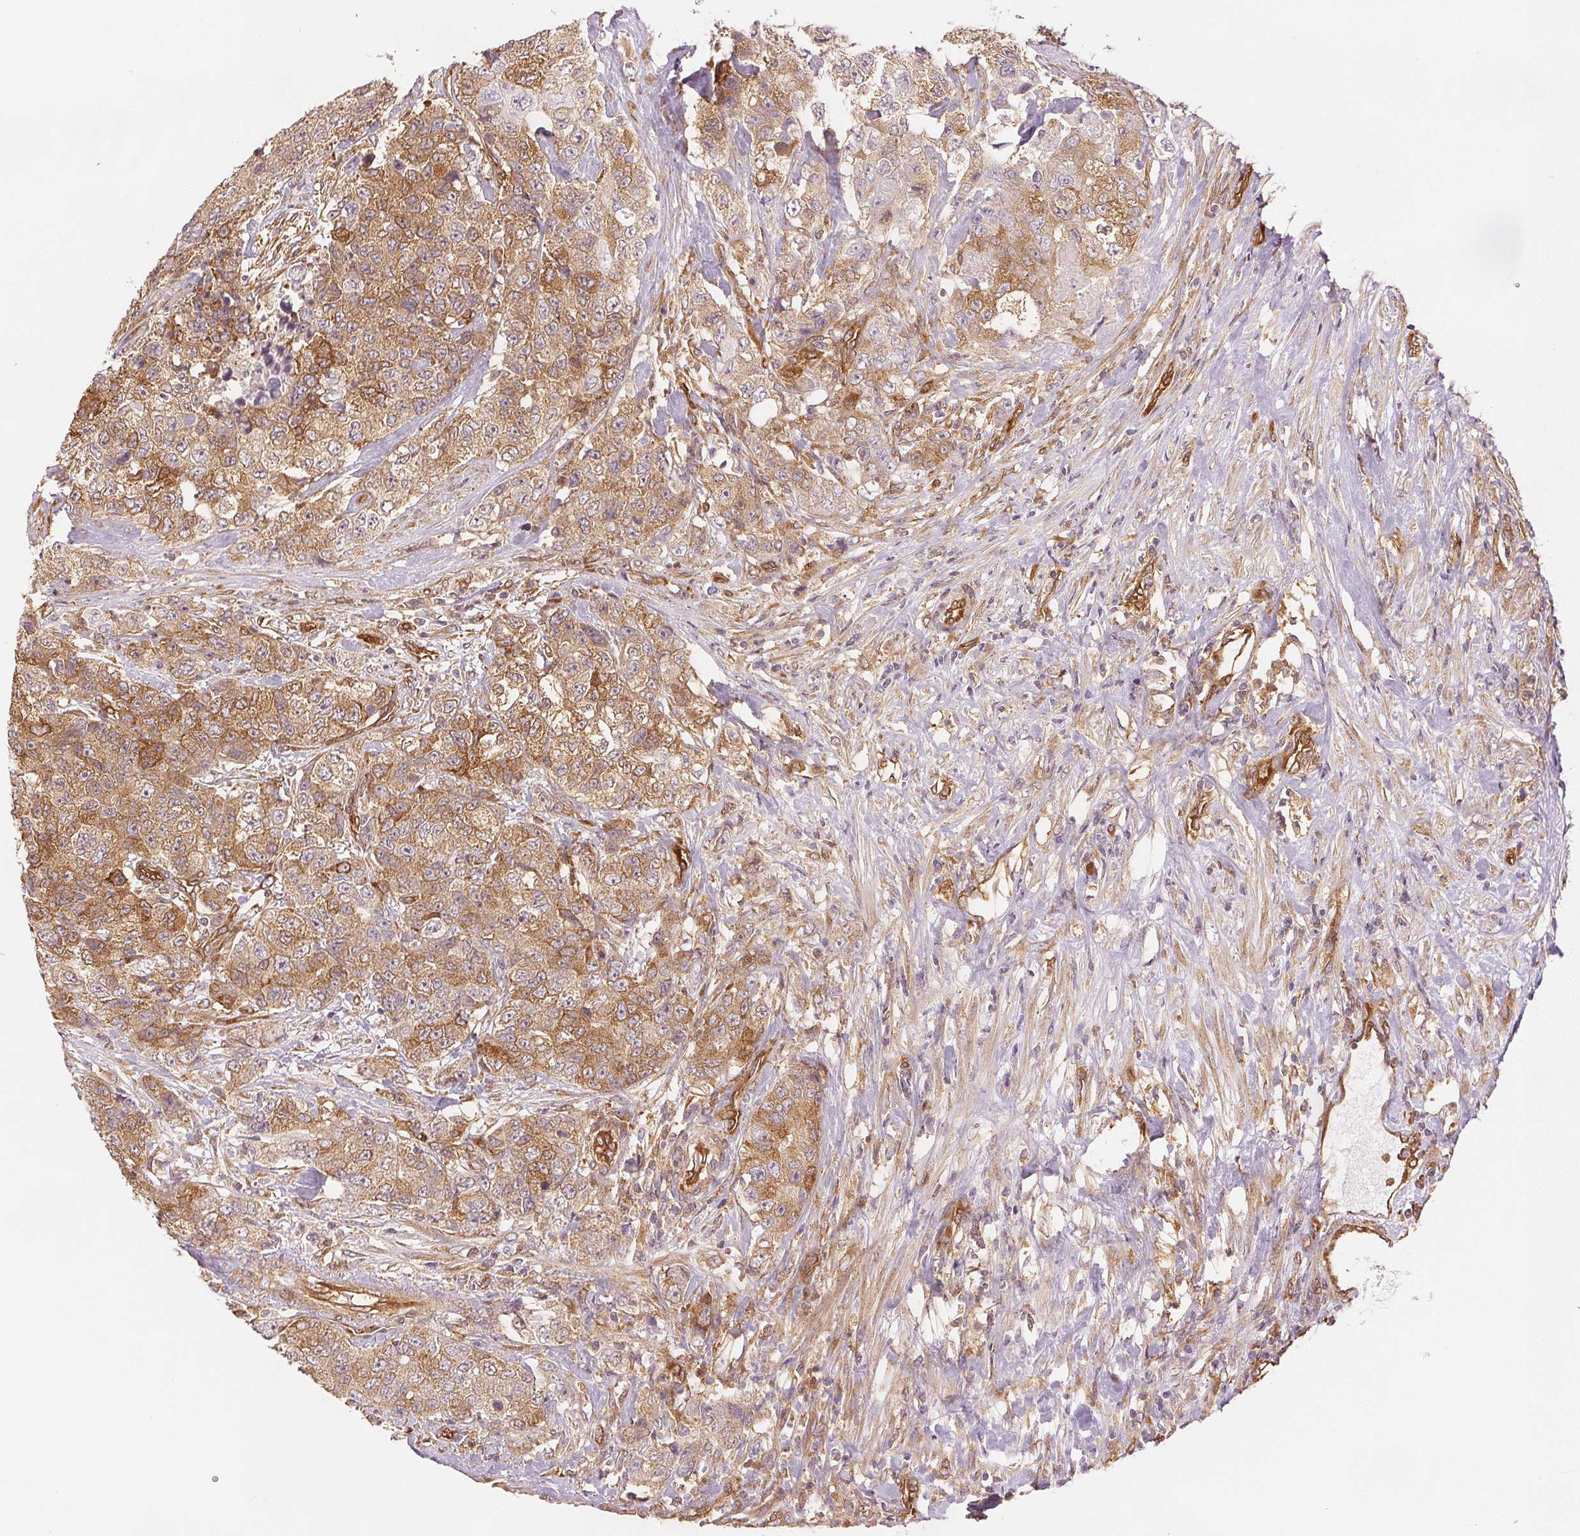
{"staining": {"intensity": "moderate", "quantity": ">75%", "location": "cytoplasmic/membranous"}, "tissue": "urothelial cancer", "cell_type": "Tumor cells", "image_type": "cancer", "snomed": [{"axis": "morphology", "description": "Urothelial carcinoma, High grade"}, {"axis": "topography", "description": "Urinary bladder"}], "caption": "The image exhibits immunohistochemical staining of high-grade urothelial carcinoma. There is moderate cytoplasmic/membranous positivity is seen in about >75% of tumor cells. (Stains: DAB (3,3'-diaminobenzidine) in brown, nuclei in blue, Microscopy: brightfield microscopy at high magnification).", "gene": "DIAPH2", "patient": {"sex": "female", "age": 78}}